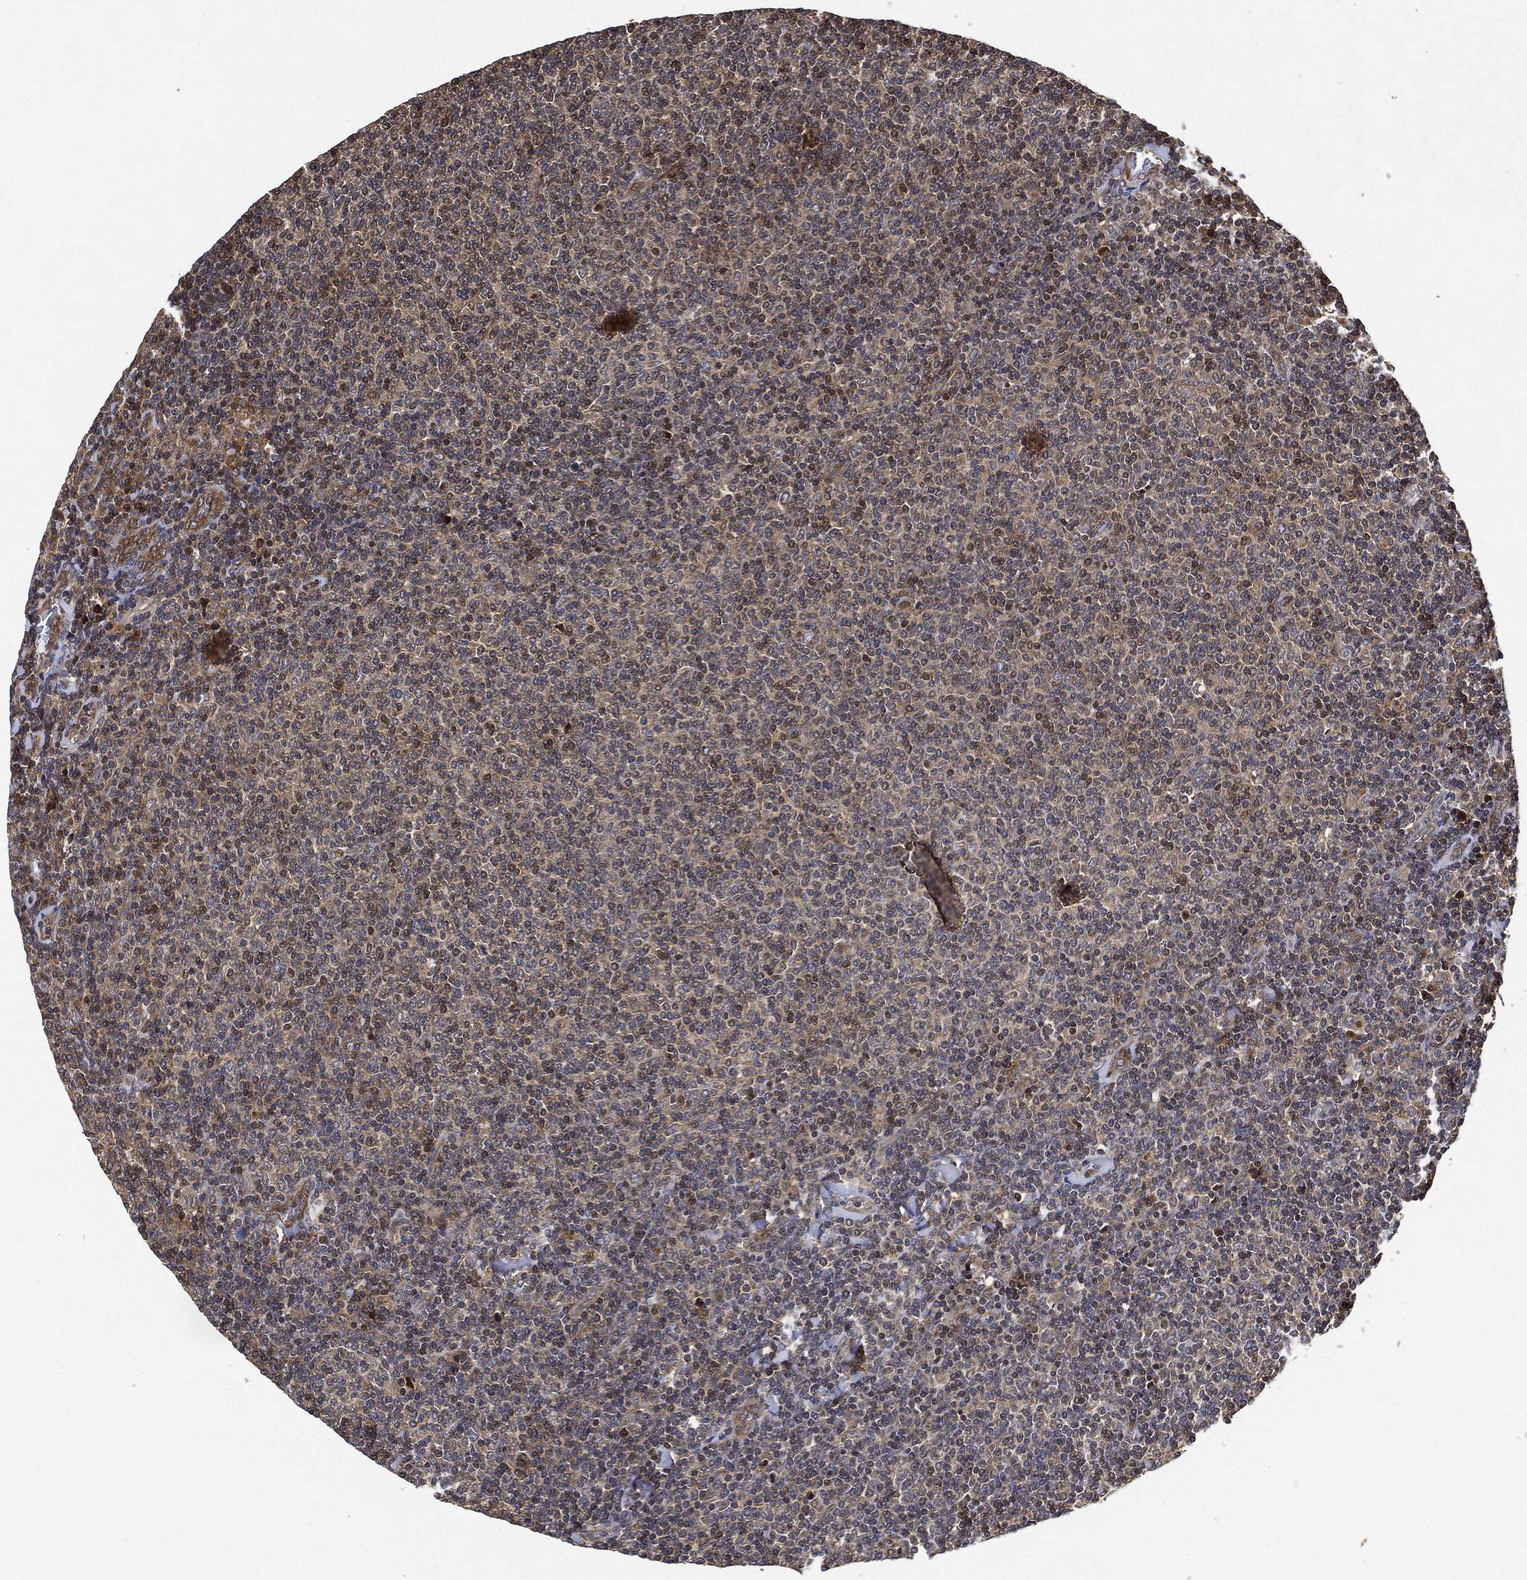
{"staining": {"intensity": "negative", "quantity": "none", "location": "none"}, "tissue": "lymphoma", "cell_type": "Tumor cells", "image_type": "cancer", "snomed": [{"axis": "morphology", "description": "Malignant lymphoma, non-Hodgkin's type, Low grade"}, {"axis": "topography", "description": "Lymph node"}], "caption": "An image of lymphoma stained for a protein shows no brown staining in tumor cells.", "gene": "MLST8", "patient": {"sex": "male", "age": 52}}